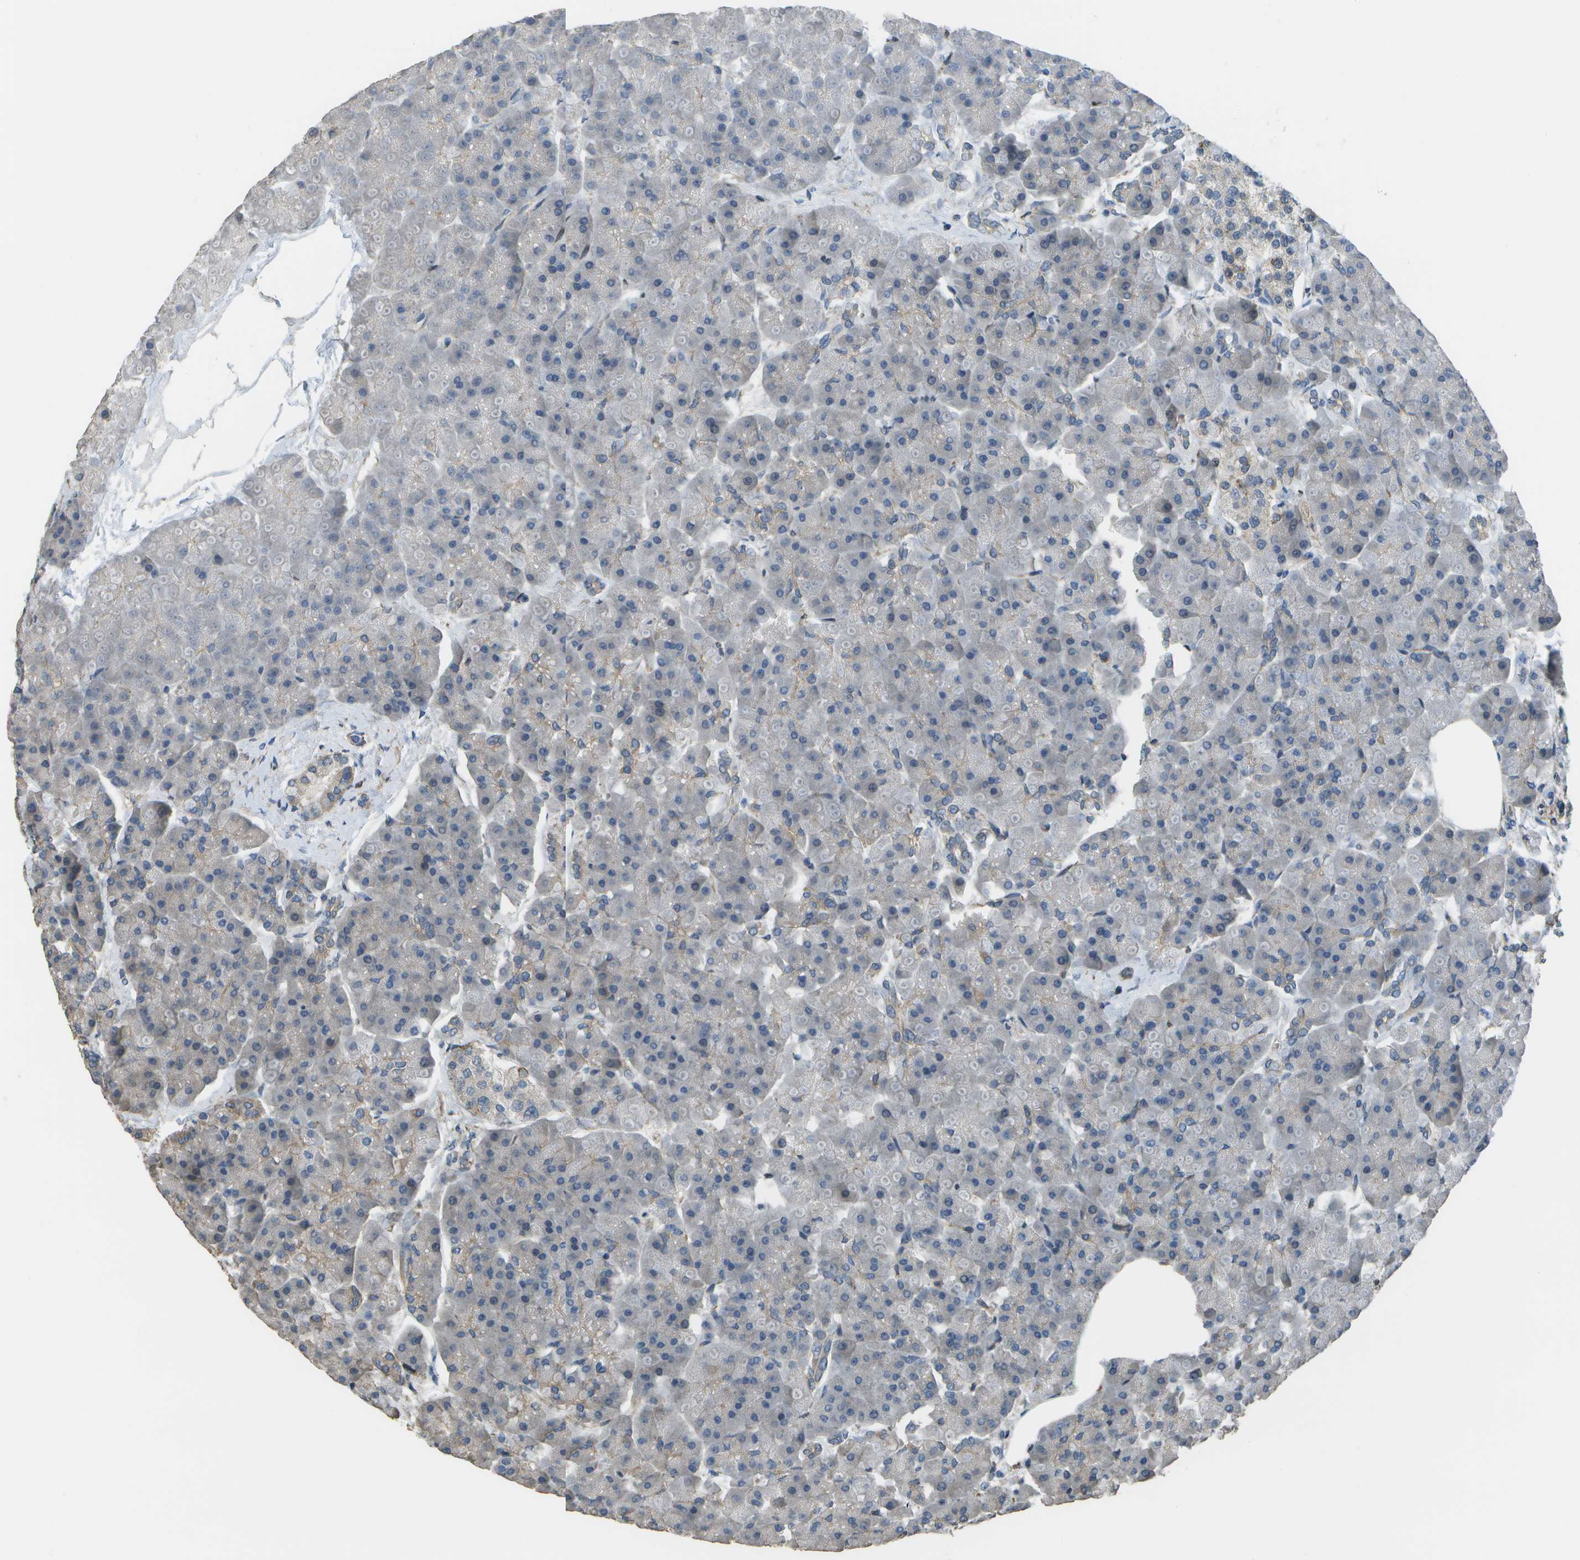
{"staining": {"intensity": "weak", "quantity": ">75%", "location": "cytoplasmic/membranous"}, "tissue": "pancreas", "cell_type": "Exocrine glandular cells", "image_type": "normal", "snomed": [{"axis": "morphology", "description": "Normal tissue, NOS"}, {"axis": "topography", "description": "Pancreas"}], "caption": "Immunohistochemical staining of normal human pancreas shows >75% levels of weak cytoplasmic/membranous protein expression in approximately >75% of exocrine glandular cells.", "gene": "CLNS1A", "patient": {"sex": "female", "age": 70}}